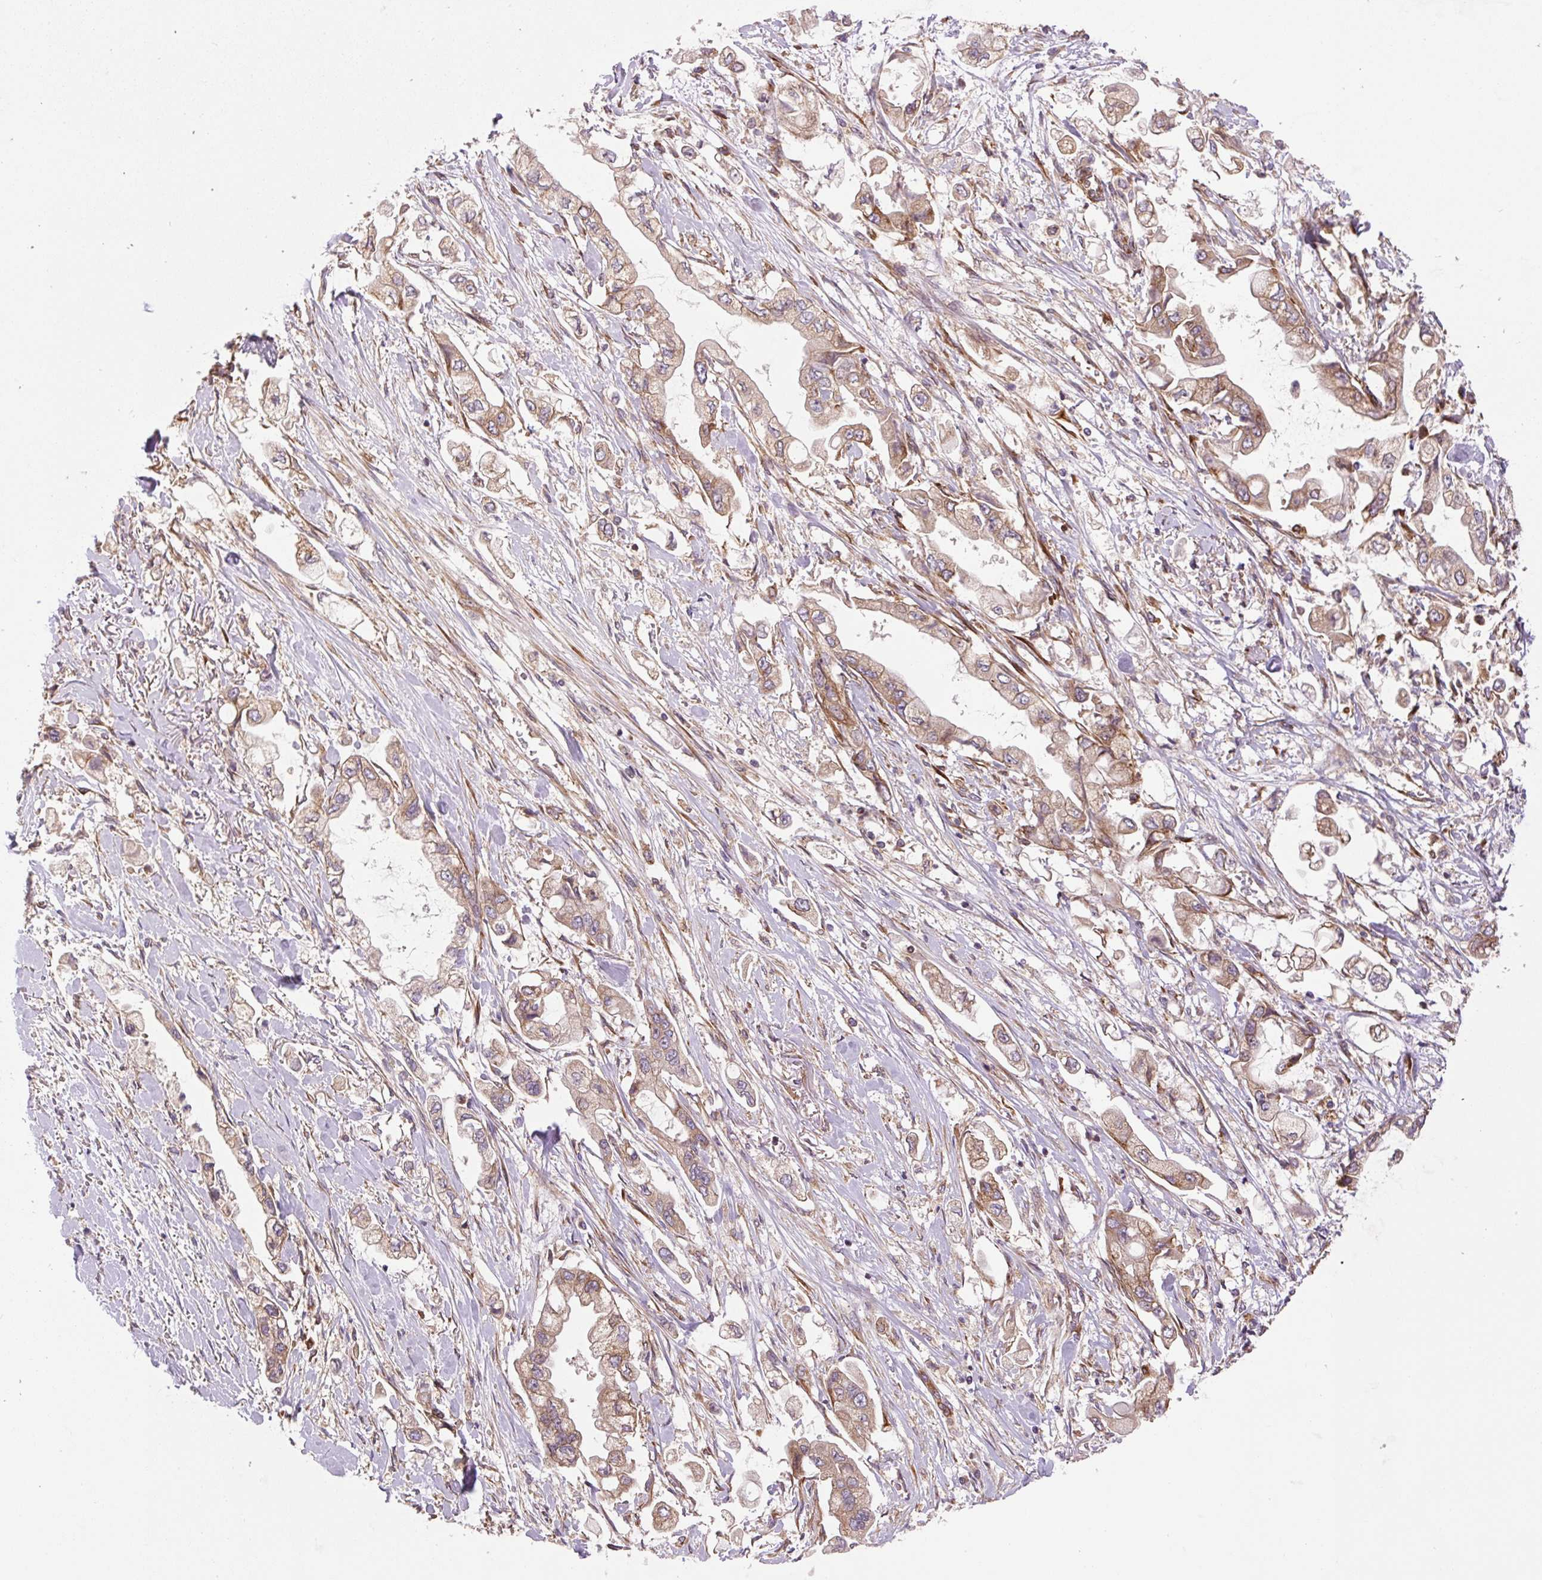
{"staining": {"intensity": "weak", "quantity": ">75%", "location": "cytoplasmic/membranous"}, "tissue": "stomach cancer", "cell_type": "Tumor cells", "image_type": "cancer", "snomed": [{"axis": "morphology", "description": "Adenocarcinoma, NOS"}, {"axis": "topography", "description": "Stomach"}], "caption": "A micrograph of human adenocarcinoma (stomach) stained for a protein reveals weak cytoplasmic/membranous brown staining in tumor cells. (Stains: DAB in brown, nuclei in blue, Microscopy: brightfield microscopy at high magnification).", "gene": "SEPTIN10", "patient": {"sex": "male", "age": 62}}